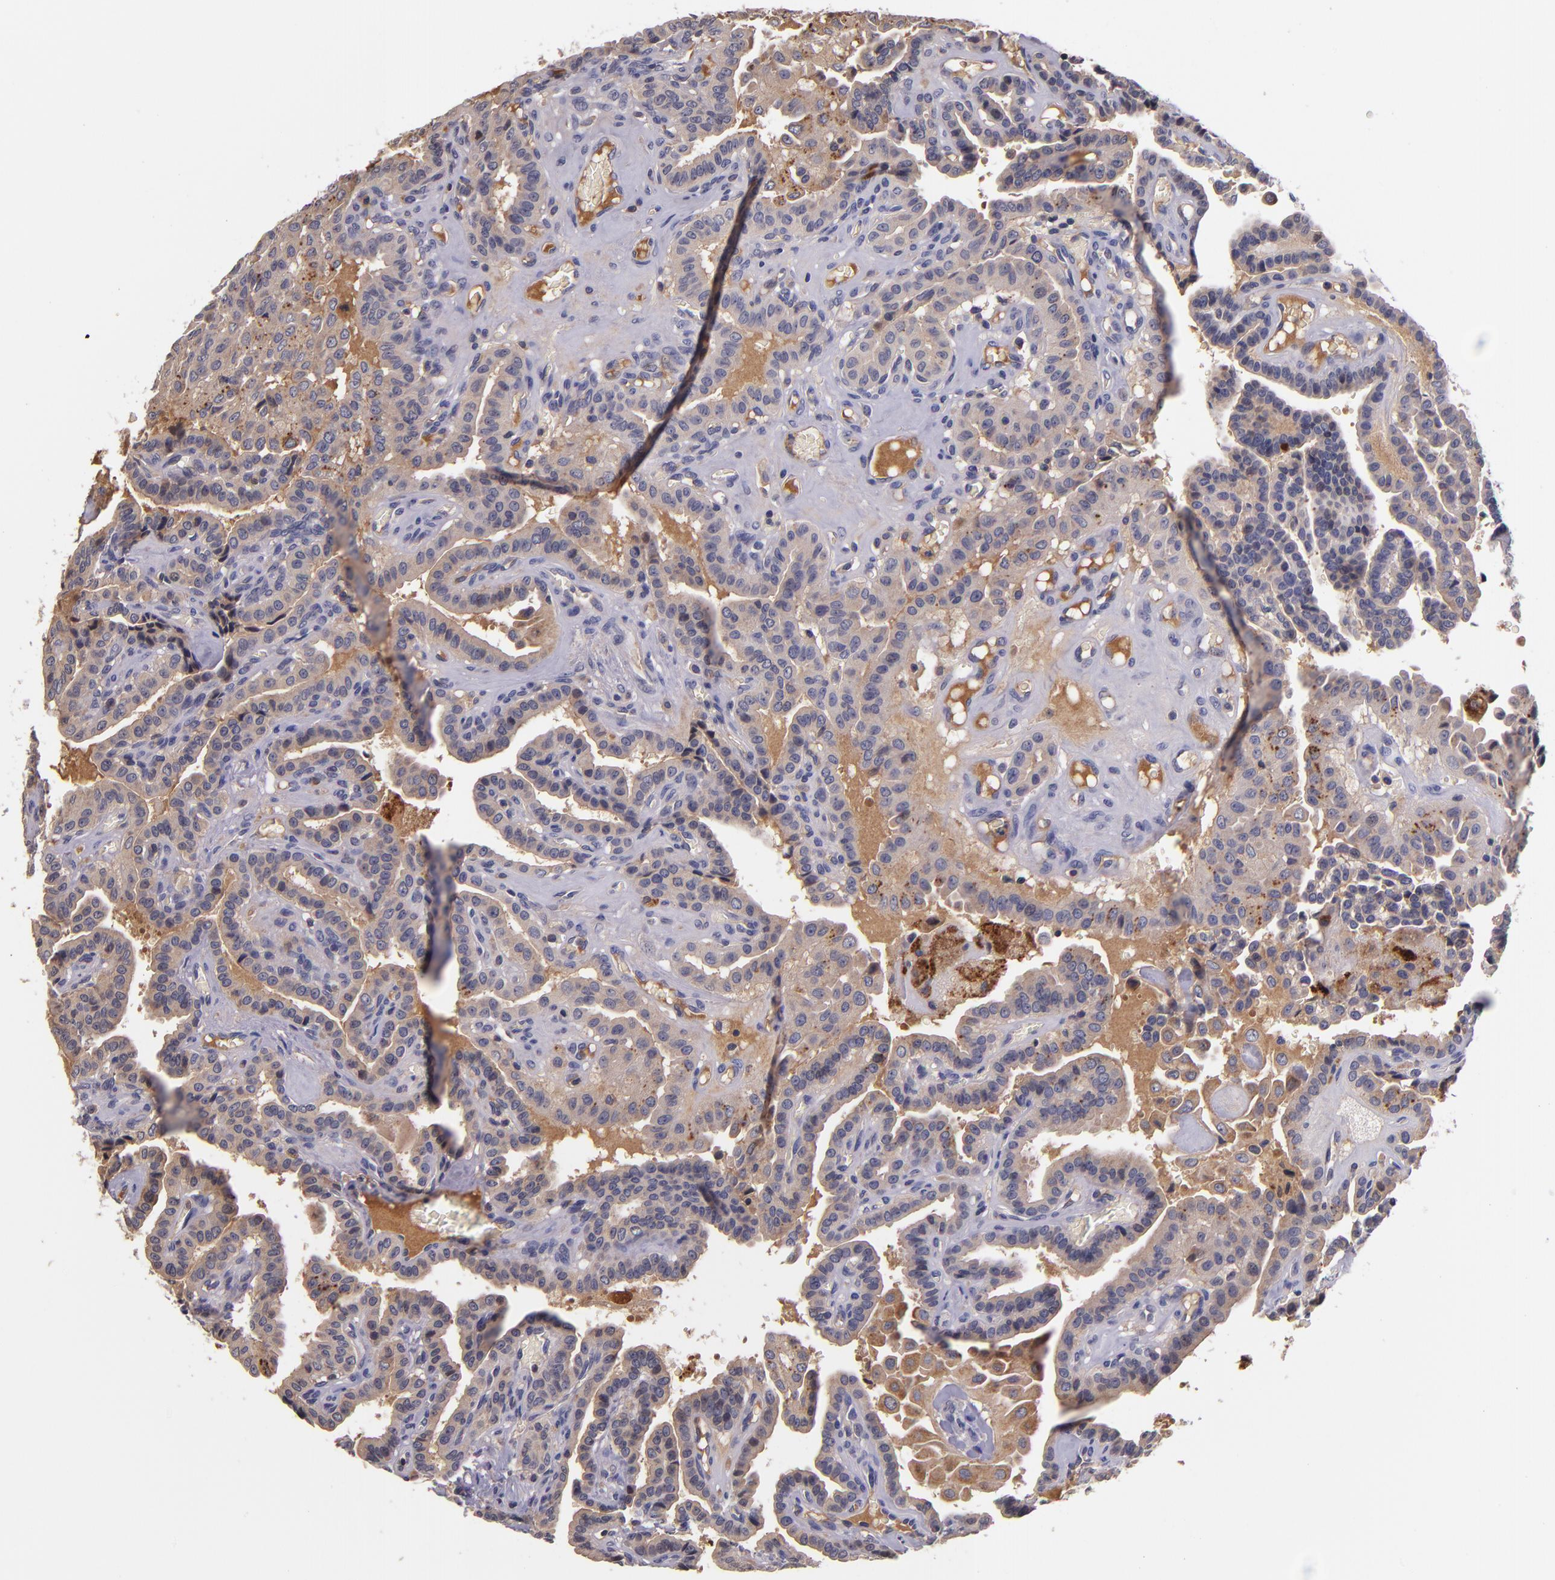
{"staining": {"intensity": "weak", "quantity": ">75%", "location": "cytoplasmic/membranous"}, "tissue": "thyroid cancer", "cell_type": "Tumor cells", "image_type": "cancer", "snomed": [{"axis": "morphology", "description": "Papillary adenocarcinoma, NOS"}, {"axis": "topography", "description": "Thyroid gland"}], "caption": "Protein staining of thyroid cancer (papillary adenocarcinoma) tissue shows weak cytoplasmic/membranous positivity in about >75% of tumor cells.", "gene": "RBP4", "patient": {"sex": "male", "age": 87}}